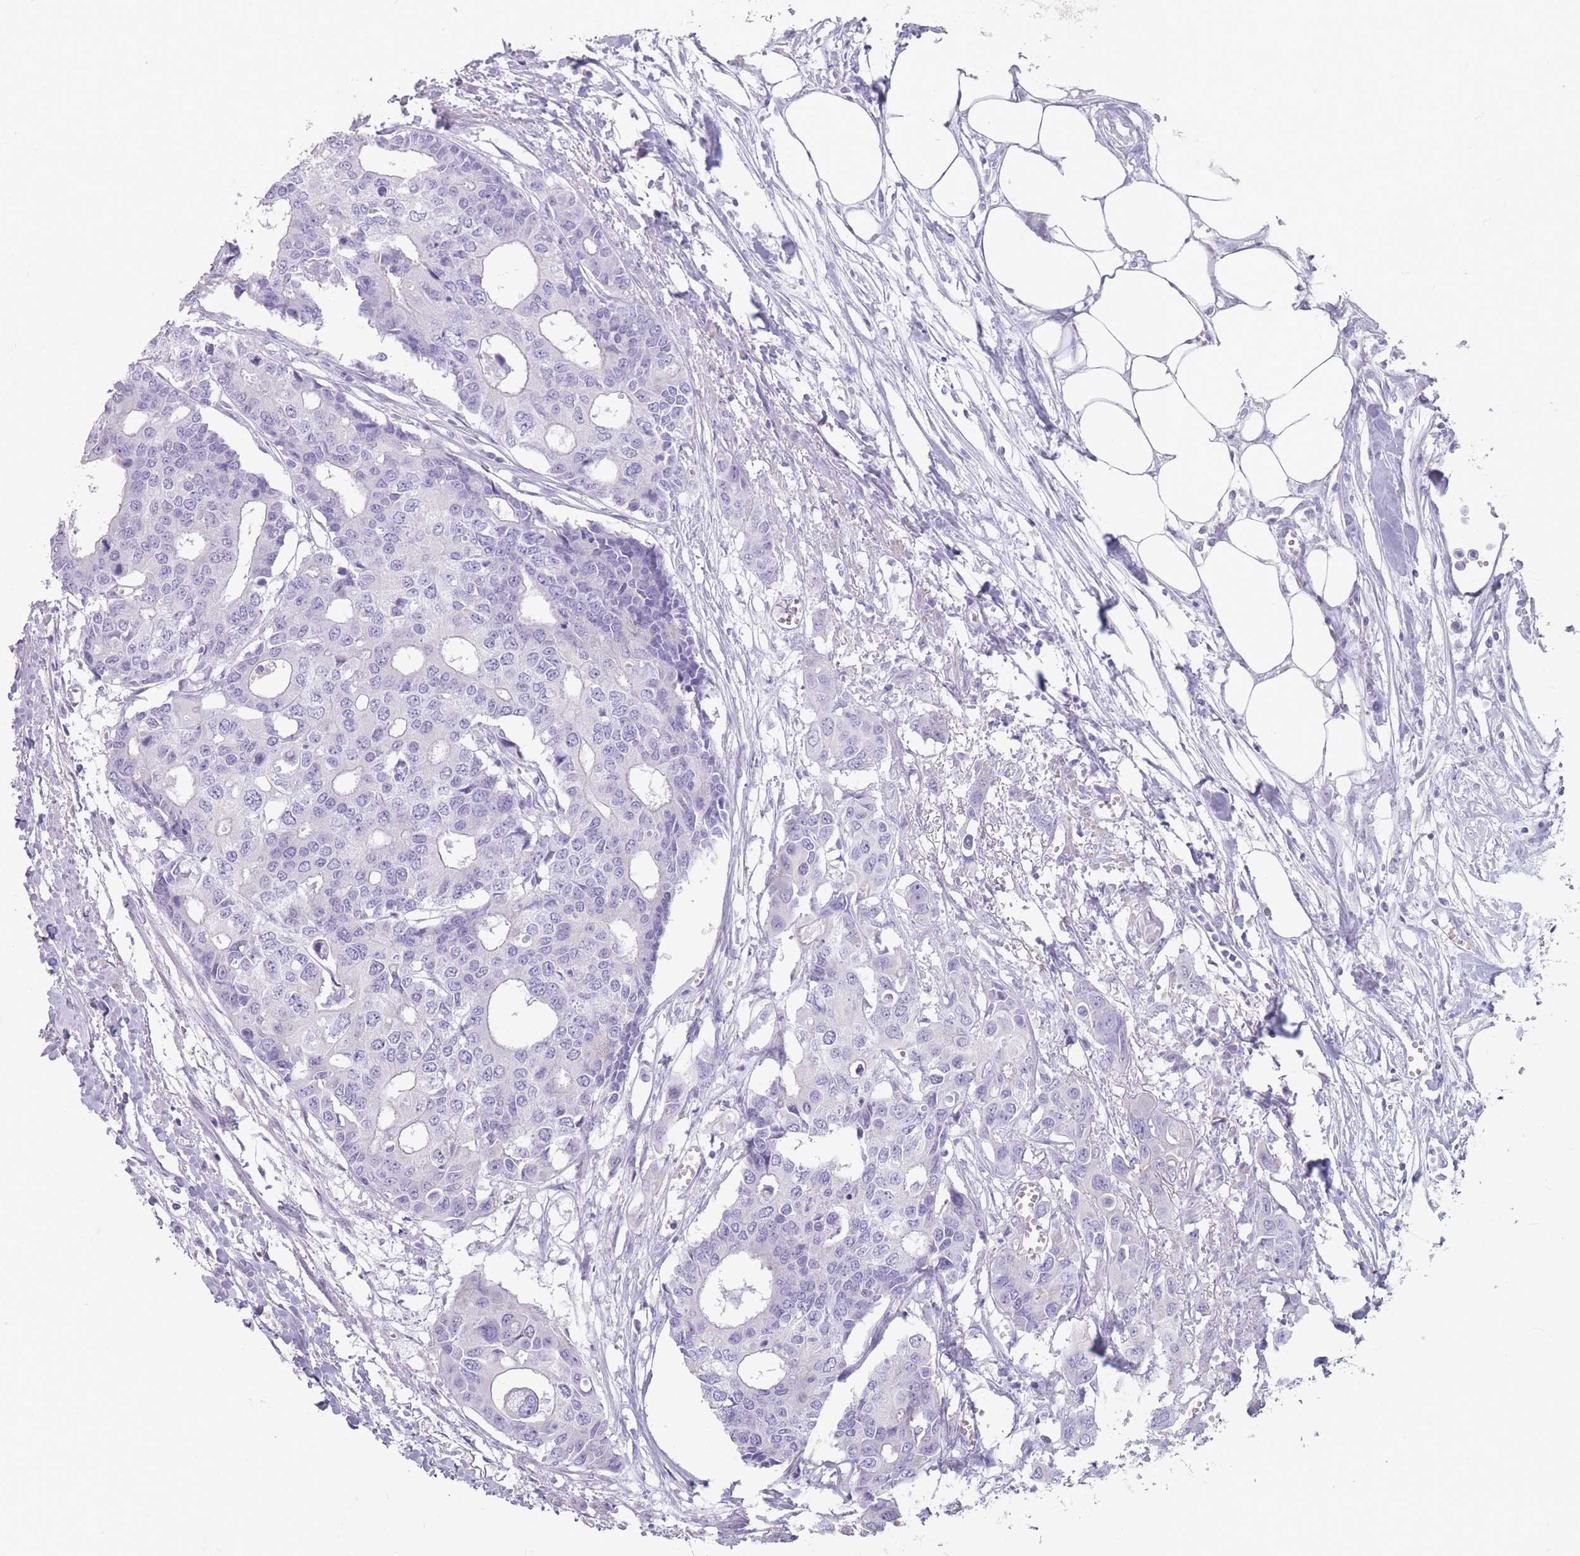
{"staining": {"intensity": "negative", "quantity": "none", "location": "none"}, "tissue": "colorectal cancer", "cell_type": "Tumor cells", "image_type": "cancer", "snomed": [{"axis": "morphology", "description": "Adenocarcinoma, NOS"}, {"axis": "topography", "description": "Colon"}], "caption": "The micrograph demonstrates no staining of tumor cells in colorectal cancer.", "gene": "RHBG", "patient": {"sex": "male", "age": 77}}